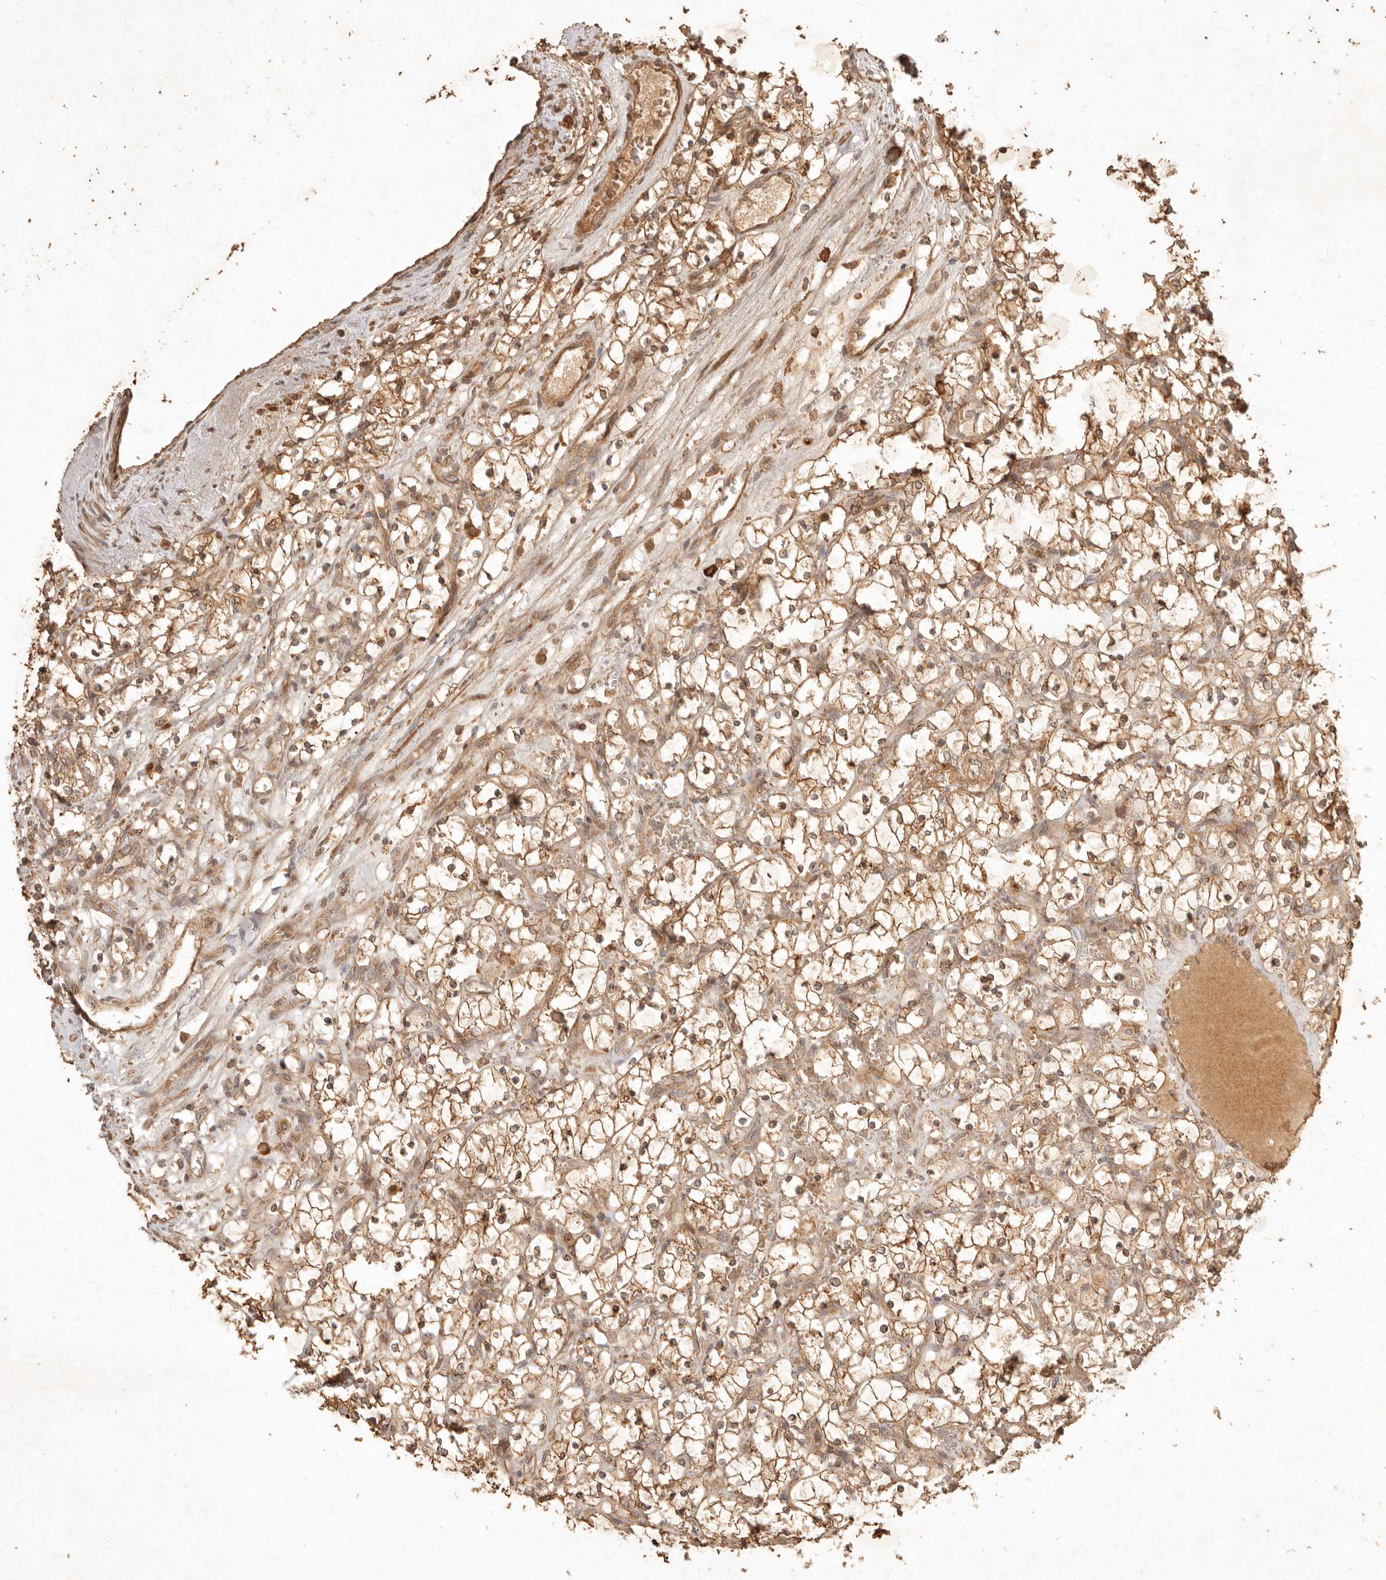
{"staining": {"intensity": "moderate", "quantity": ">75%", "location": "cytoplasmic/membranous"}, "tissue": "renal cancer", "cell_type": "Tumor cells", "image_type": "cancer", "snomed": [{"axis": "morphology", "description": "Adenocarcinoma, NOS"}, {"axis": "topography", "description": "Kidney"}], "caption": "The immunohistochemical stain shows moderate cytoplasmic/membranous staining in tumor cells of renal cancer (adenocarcinoma) tissue.", "gene": "CLEC4C", "patient": {"sex": "female", "age": 69}}